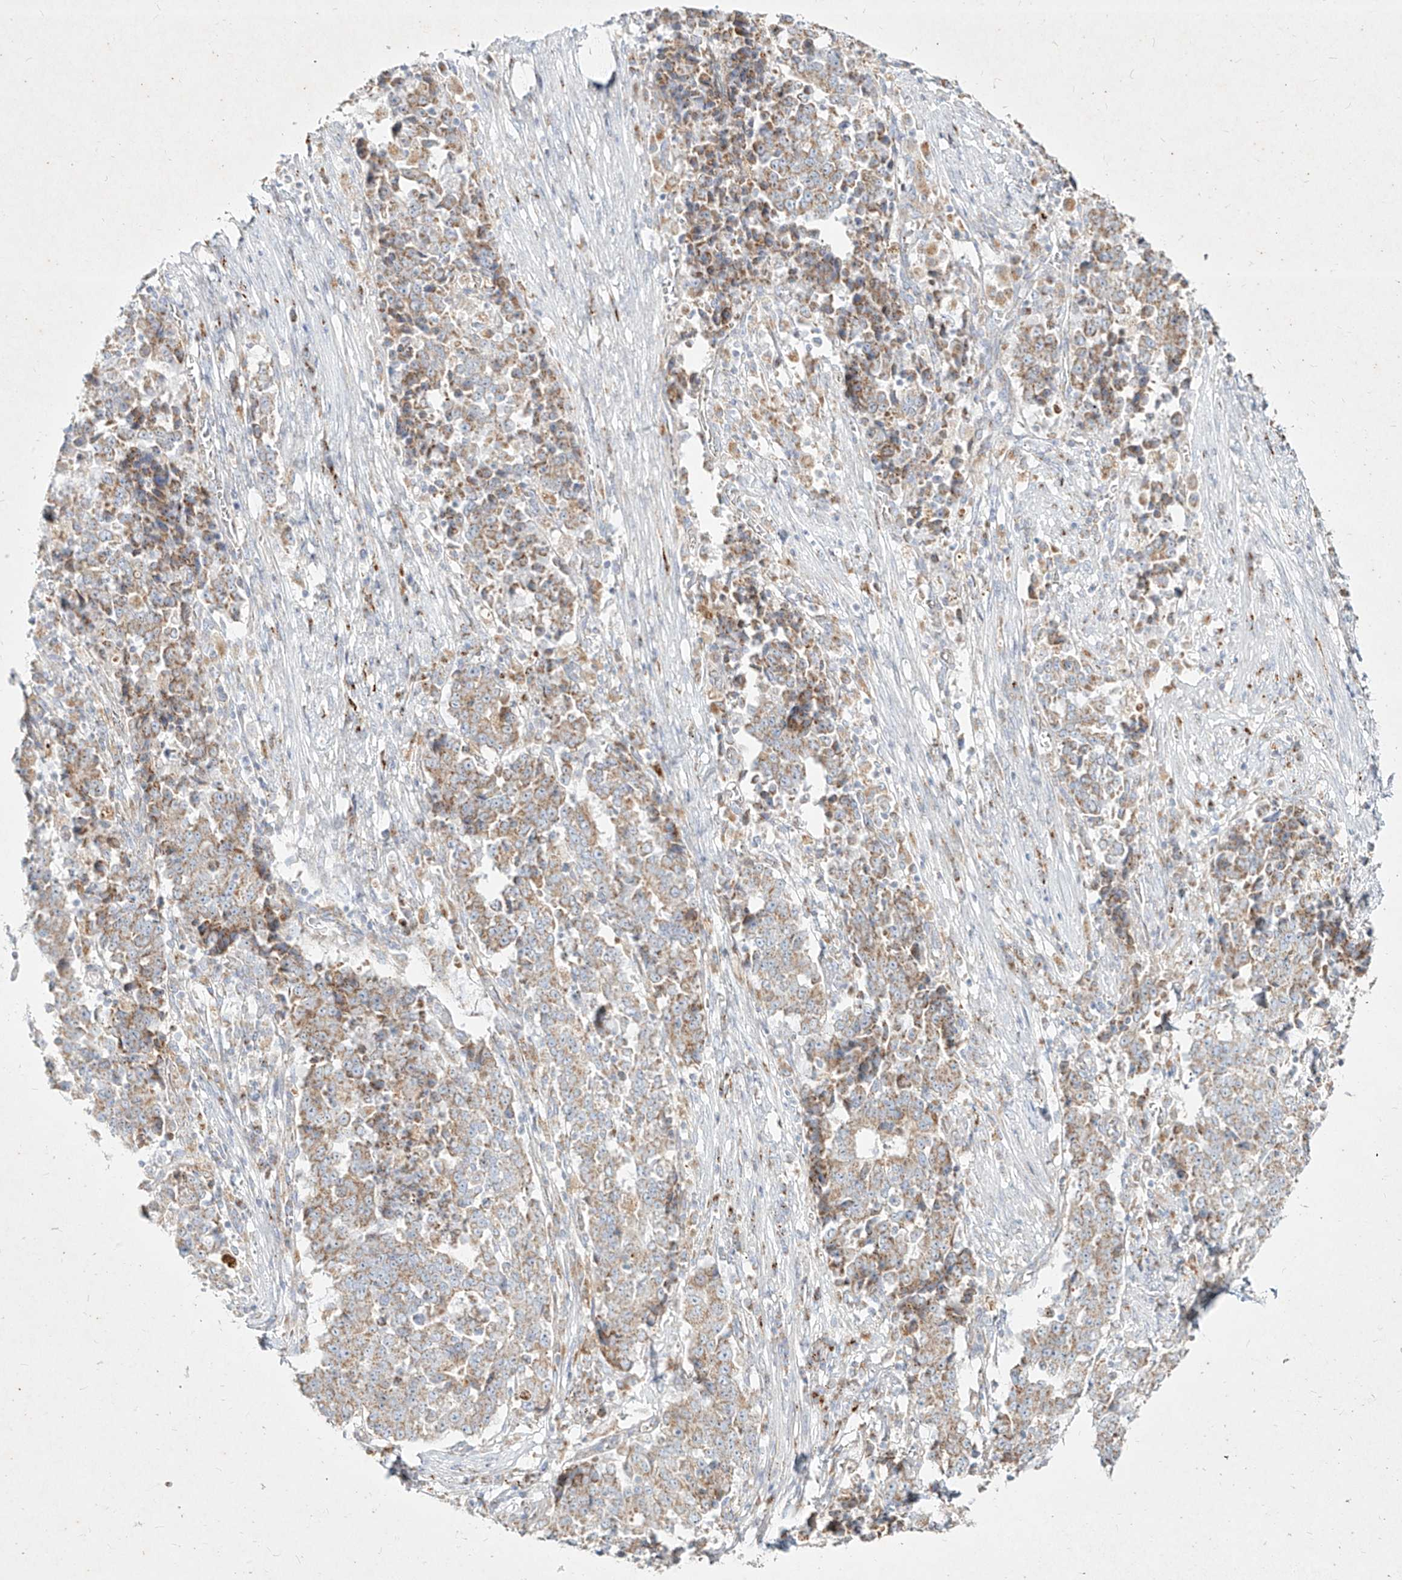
{"staining": {"intensity": "moderate", "quantity": "25%-75%", "location": "cytoplasmic/membranous"}, "tissue": "stomach cancer", "cell_type": "Tumor cells", "image_type": "cancer", "snomed": [{"axis": "morphology", "description": "Adenocarcinoma, NOS"}, {"axis": "topography", "description": "Stomach"}], "caption": "DAB (3,3'-diaminobenzidine) immunohistochemical staining of stomach adenocarcinoma shows moderate cytoplasmic/membranous protein expression in approximately 25%-75% of tumor cells.", "gene": "MTX2", "patient": {"sex": "male", "age": 59}}